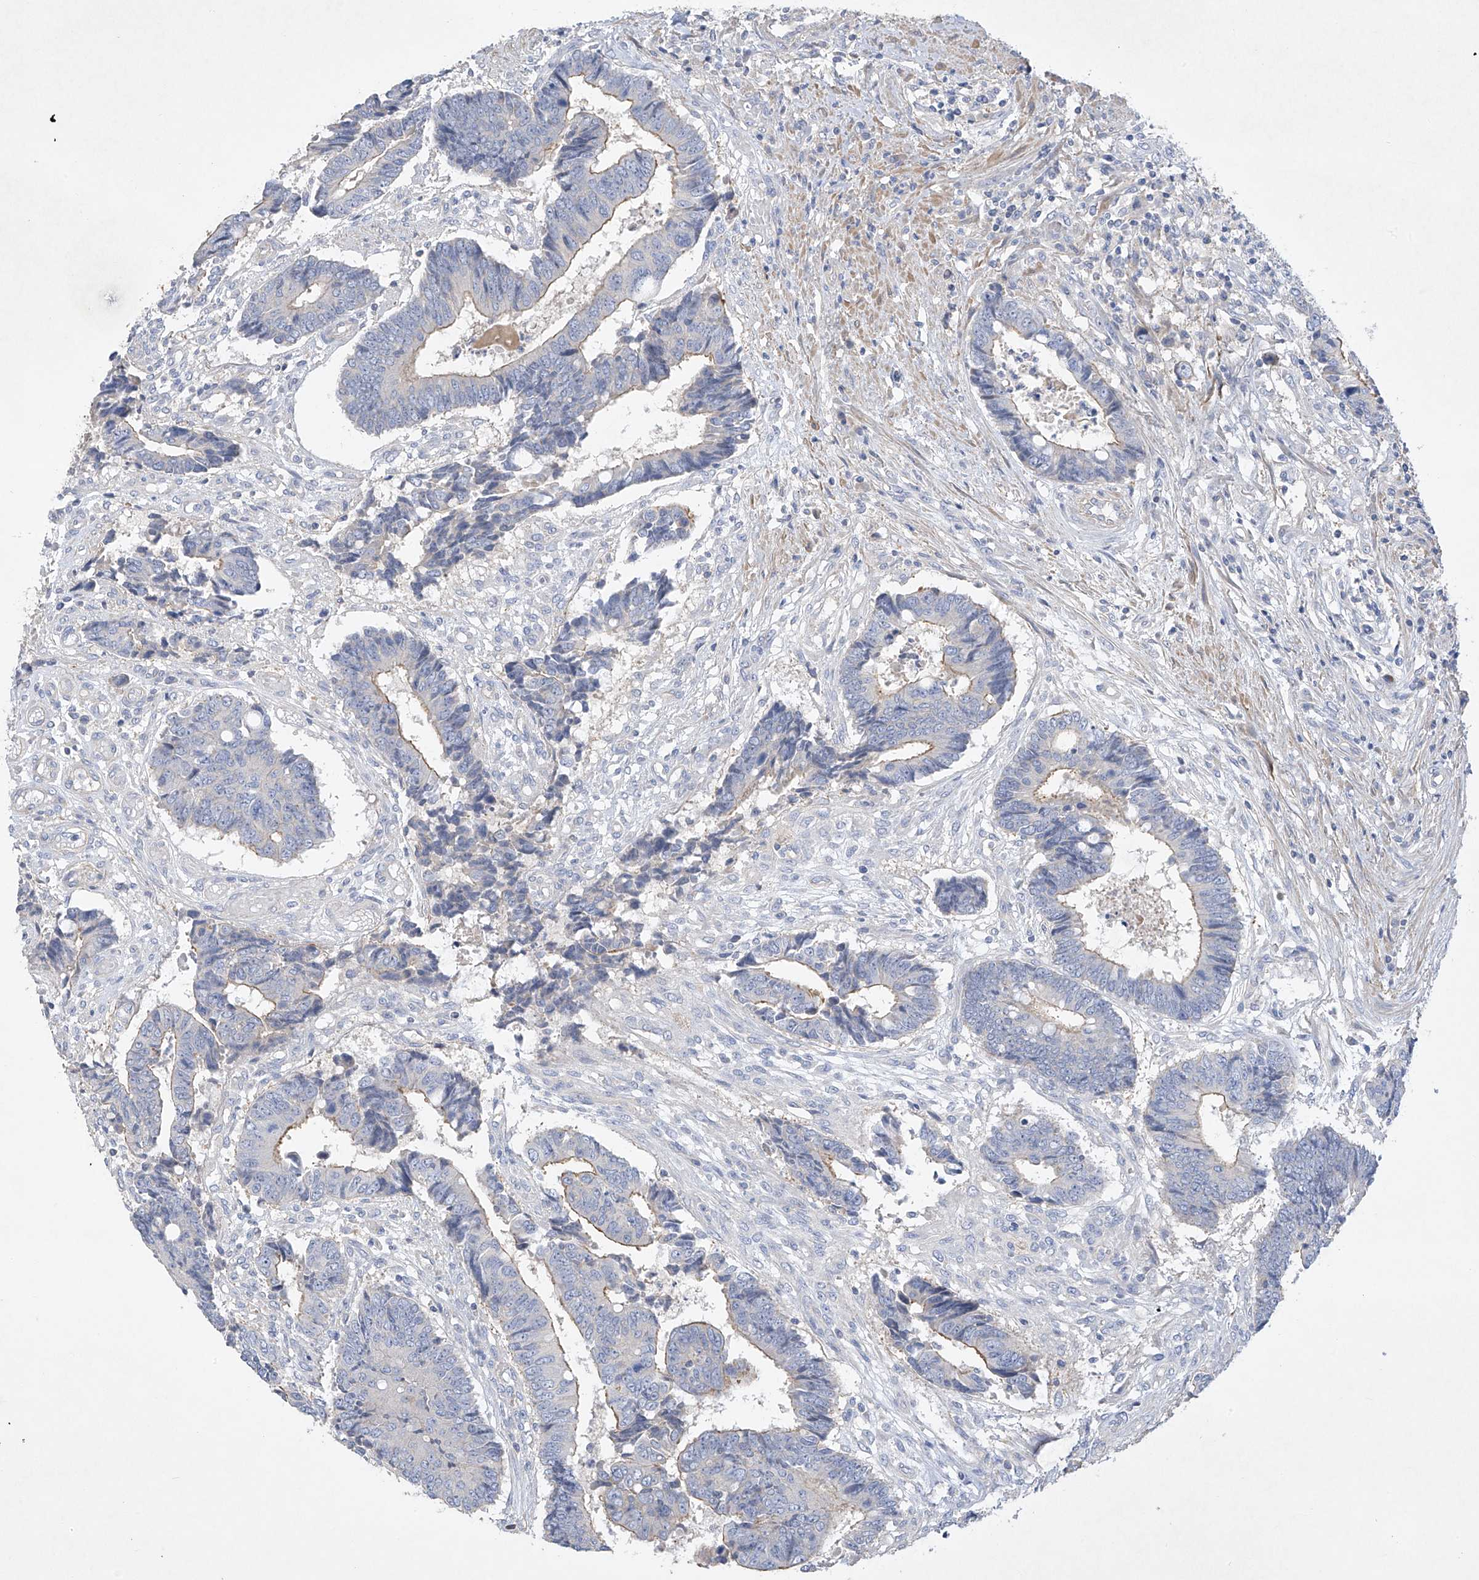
{"staining": {"intensity": "weak", "quantity": "25%-75%", "location": "cytoplasmic/membranous"}, "tissue": "colorectal cancer", "cell_type": "Tumor cells", "image_type": "cancer", "snomed": [{"axis": "morphology", "description": "Adenocarcinoma, NOS"}, {"axis": "topography", "description": "Rectum"}], "caption": "High-magnification brightfield microscopy of colorectal cancer (adenocarcinoma) stained with DAB (3,3'-diaminobenzidine) (brown) and counterstained with hematoxylin (blue). tumor cells exhibit weak cytoplasmic/membranous positivity is appreciated in approximately25%-75% of cells.", "gene": "PRSS12", "patient": {"sex": "male", "age": 84}}